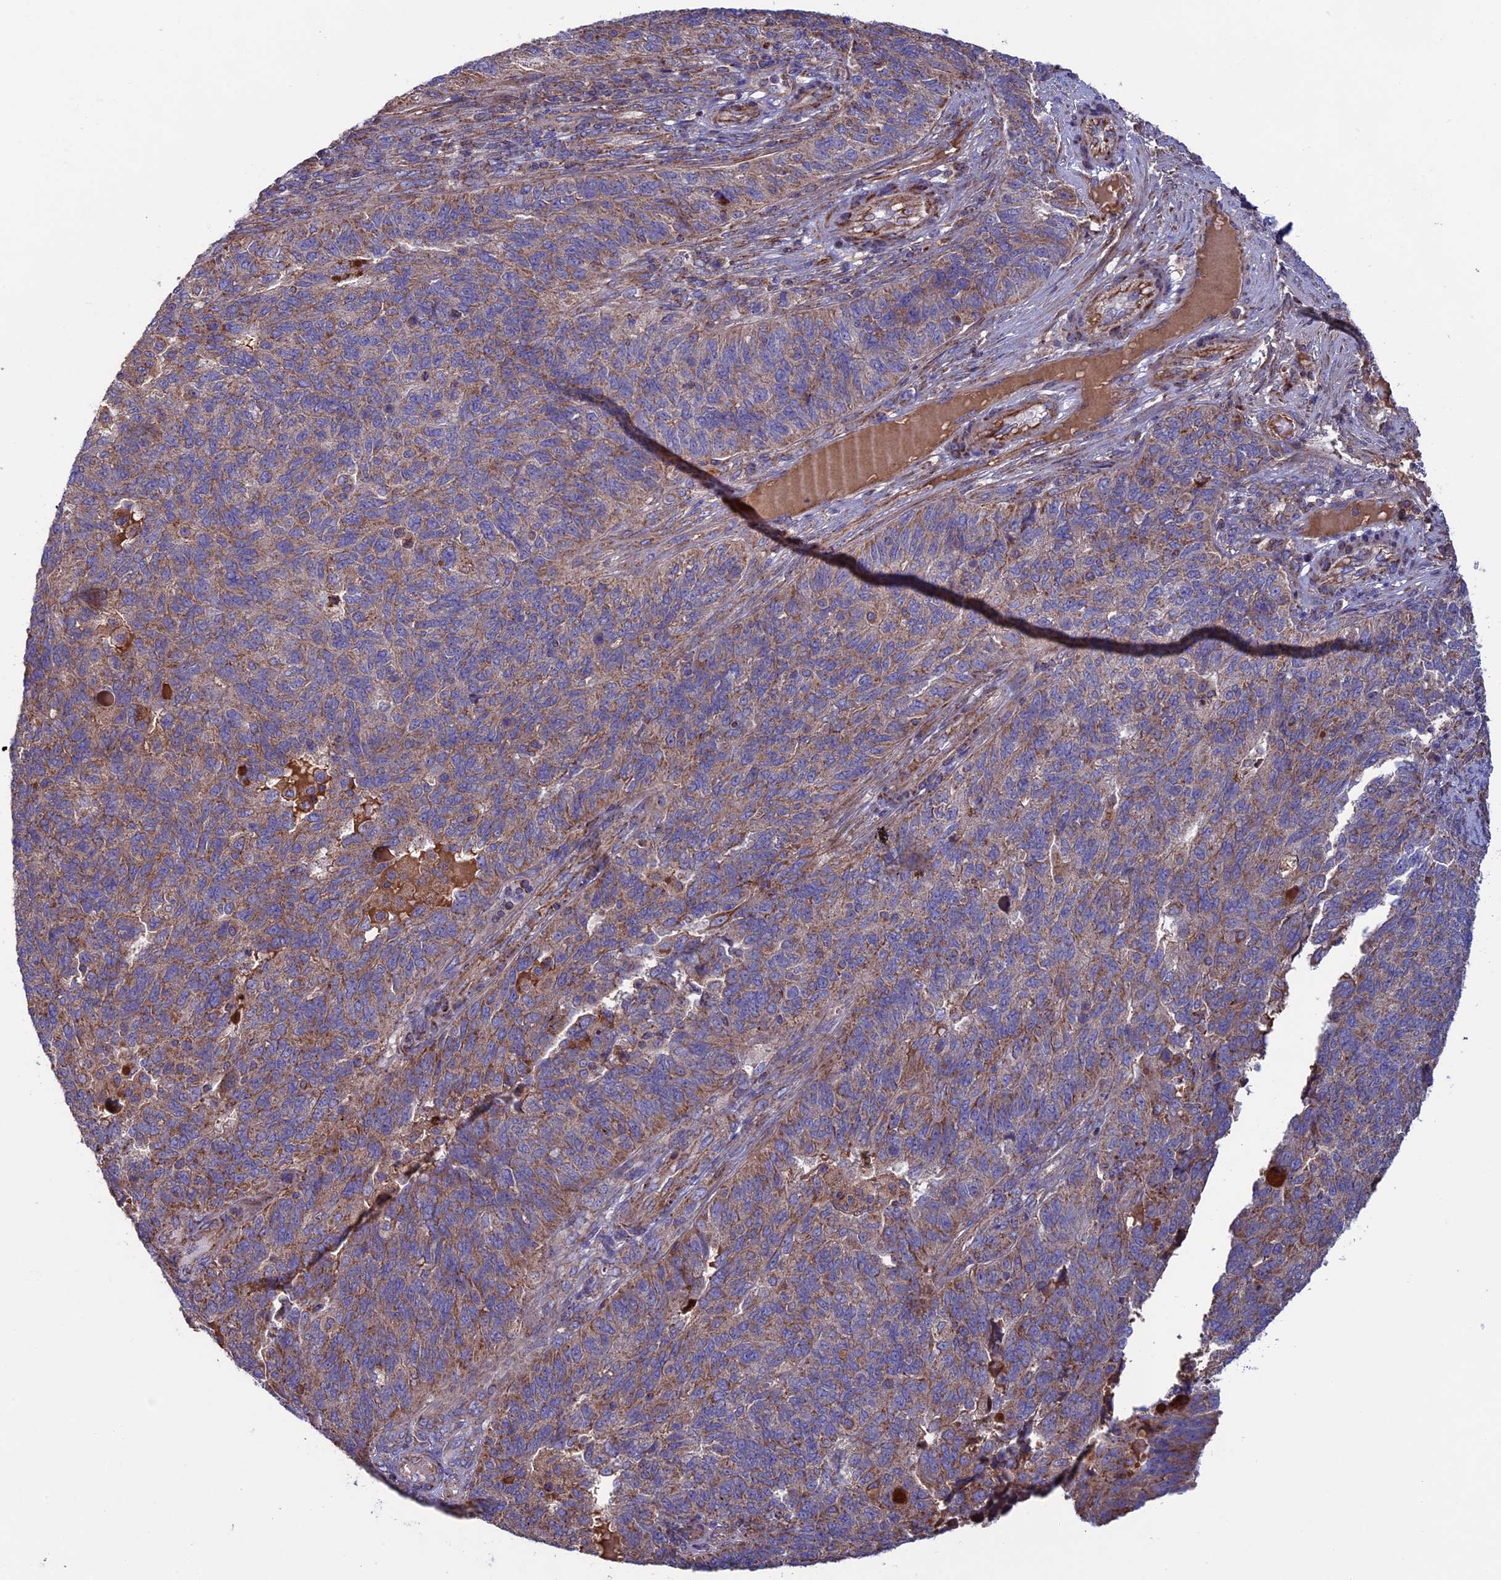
{"staining": {"intensity": "moderate", "quantity": ">75%", "location": "cytoplasmic/membranous"}, "tissue": "endometrial cancer", "cell_type": "Tumor cells", "image_type": "cancer", "snomed": [{"axis": "morphology", "description": "Adenocarcinoma, NOS"}, {"axis": "topography", "description": "Endometrium"}], "caption": "IHC staining of adenocarcinoma (endometrial), which displays medium levels of moderate cytoplasmic/membranous positivity in approximately >75% of tumor cells indicating moderate cytoplasmic/membranous protein positivity. The staining was performed using DAB (3,3'-diaminobenzidine) (brown) for protein detection and nuclei were counterstained in hematoxylin (blue).", "gene": "SLC15A5", "patient": {"sex": "female", "age": 66}}